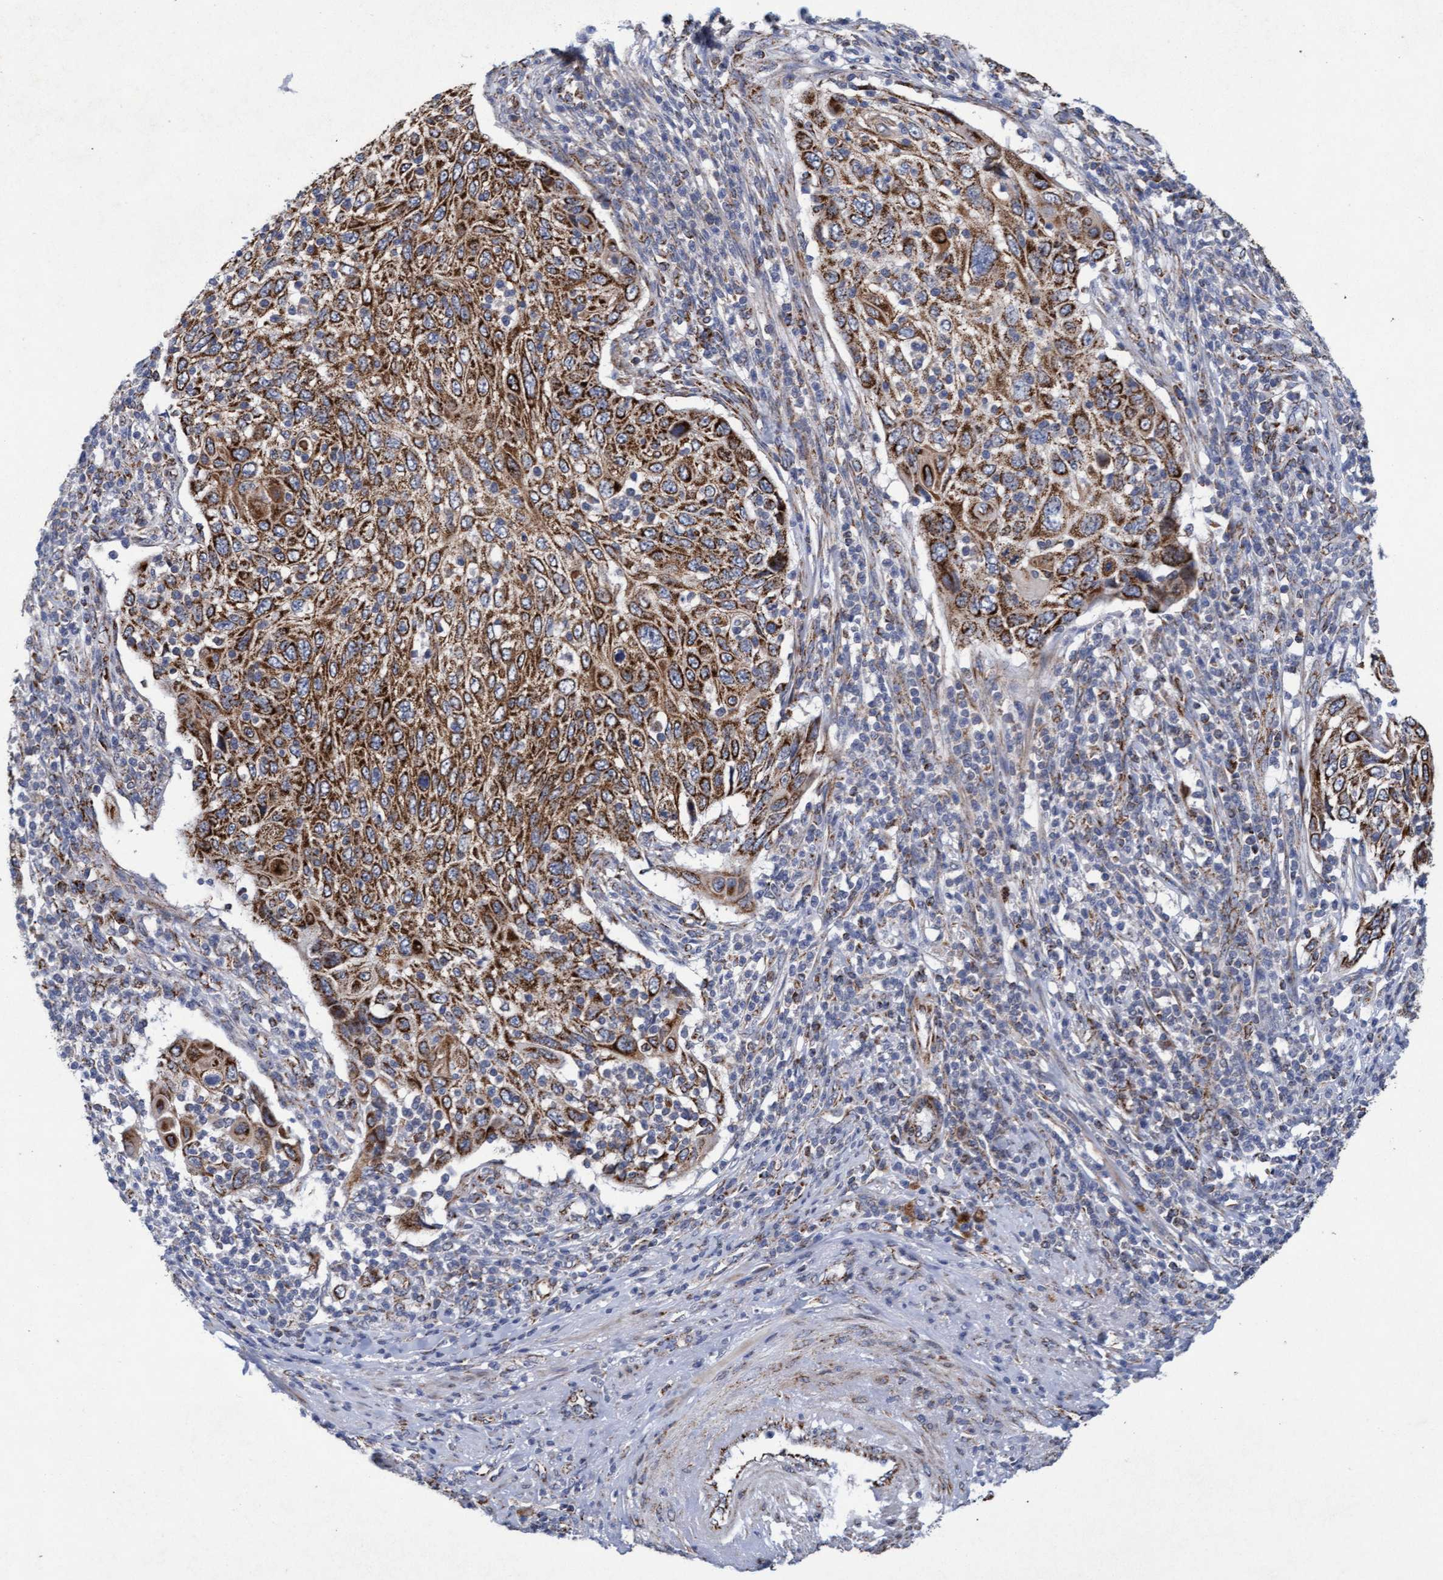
{"staining": {"intensity": "moderate", "quantity": ">75%", "location": "cytoplasmic/membranous"}, "tissue": "cervical cancer", "cell_type": "Tumor cells", "image_type": "cancer", "snomed": [{"axis": "morphology", "description": "Squamous cell carcinoma, NOS"}, {"axis": "topography", "description": "Cervix"}], "caption": "Approximately >75% of tumor cells in human cervical cancer demonstrate moderate cytoplasmic/membranous protein expression as visualized by brown immunohistochemical staining.", "gene": "MRPL38", "patient": {"sex": "female", "age": 70}}